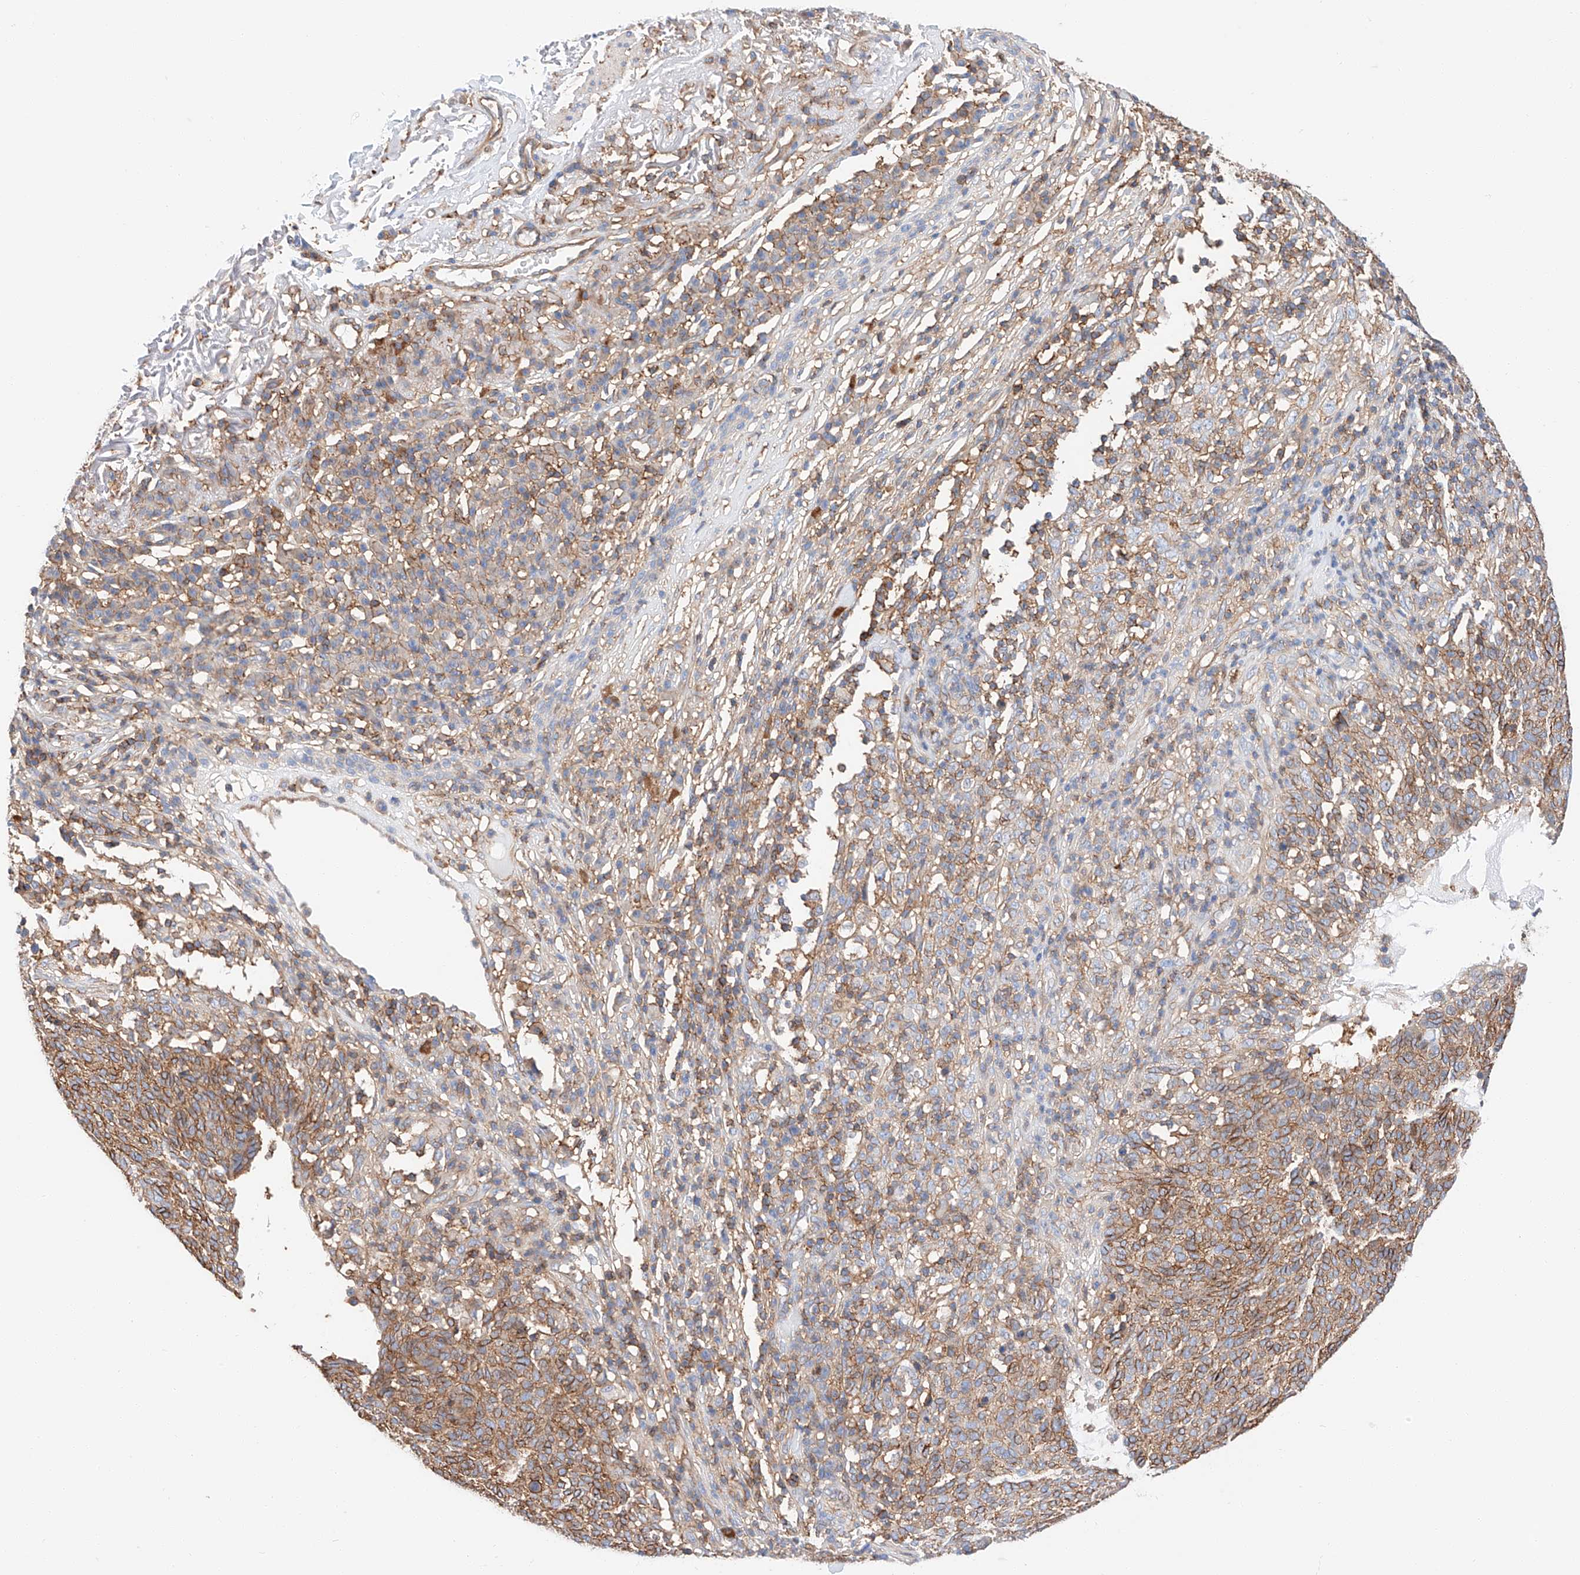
{"staining": {"intensity": "moderate", "quantity": ">75%", "location": "cytoplasmic/membranous"}, "tissue": "skin cancer", "cell_type": "Tumor cells", "image_type": "cancer", "snomed": [{"axis": "morphology", "description": "Squamous cell carcinoma, NOS"}, {"axis": "topography", "description": "Skin"}], "caption": "Skin cancer stained for a protein displays moderate cytoplasmic/membranous positivity in tumor cells. The staining was performed using DAB to visualize the protein expression in brown, while the nuclei were stained in blue with hematoxylin (Magnification: 20x).", "gene": "HAUS4", "patient": {"sex": "female", "age": 90}}